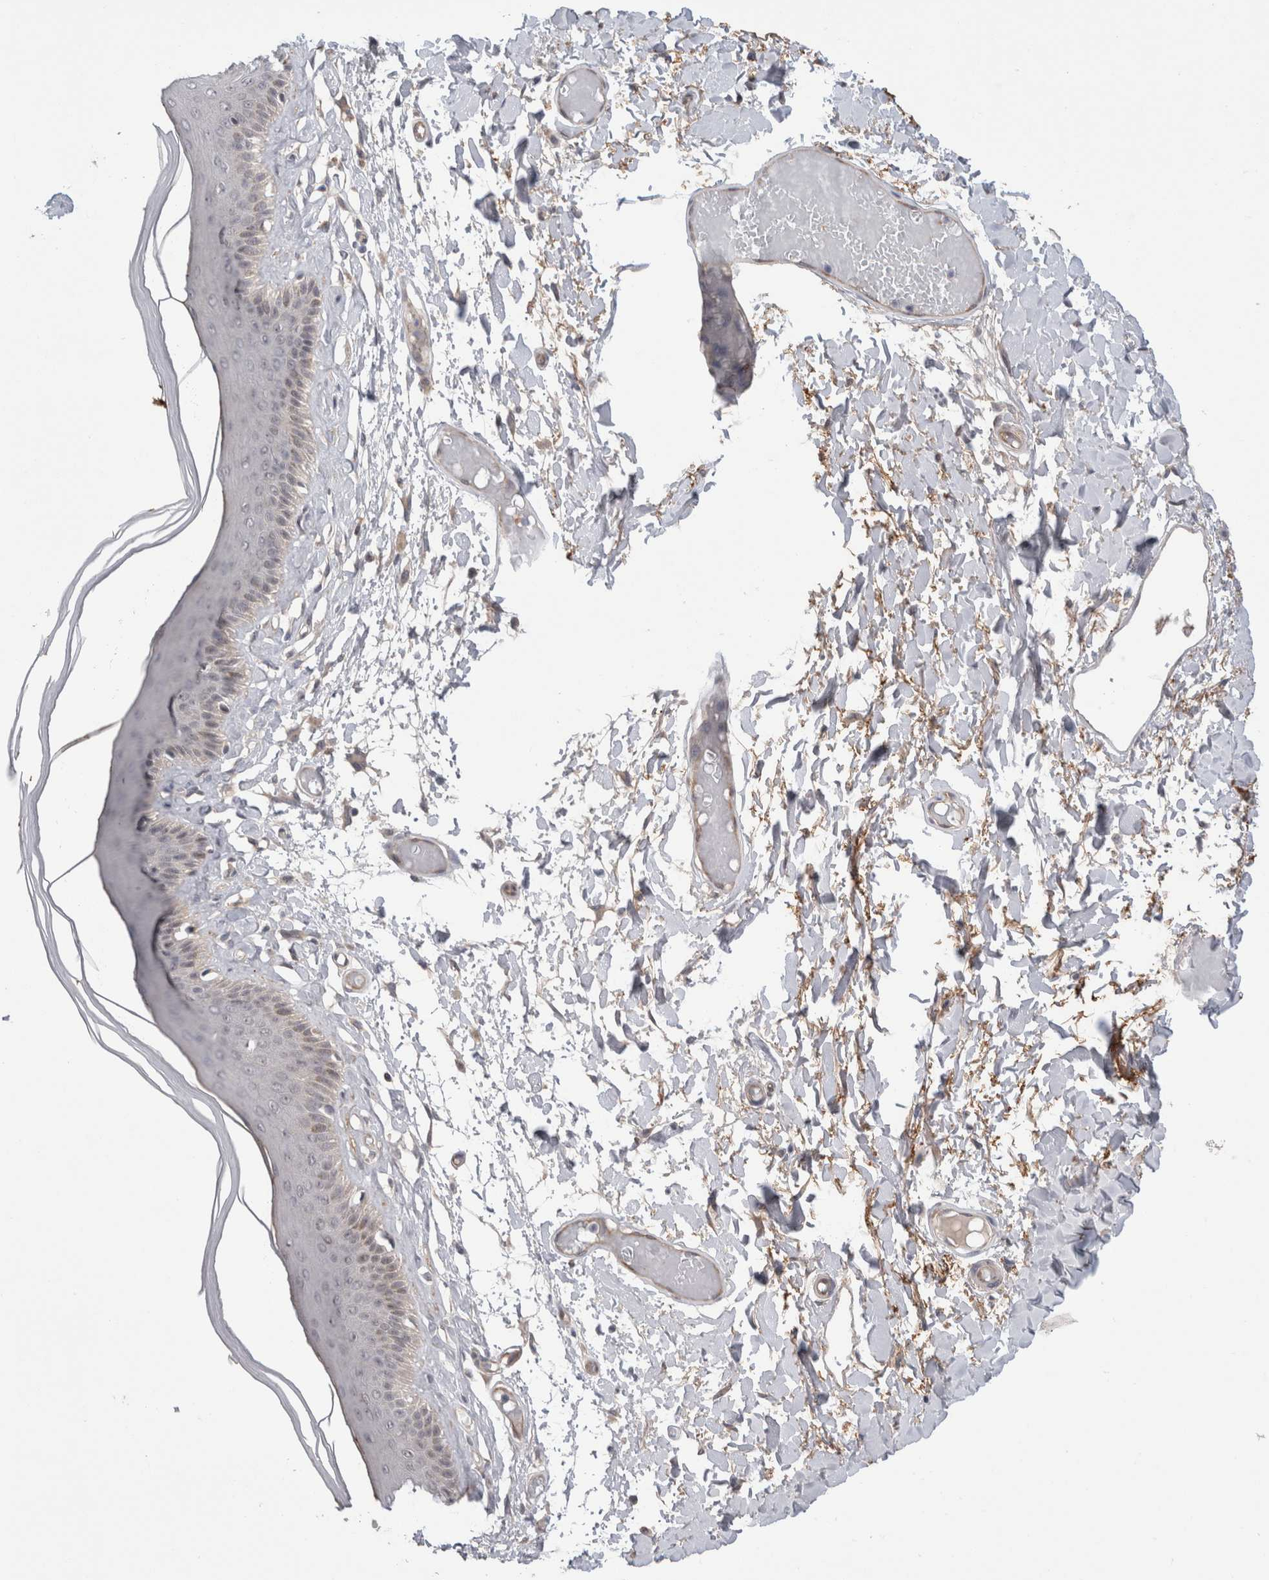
{"staining": {"intensity": "moderate", "quantity": "25%-75%", "location": "cytoplasmic/membranous,nuclear"}, "tissue": "skin", "cell_type": "Epidermal cells", "image_type": "normal", "snomed": [{"axis": "morphology", "description": "Normal tissue, NOS"}, {"axis": "topography", "description": "Vulva"}], "caption": "Immunohistochemical staining of benign skin exhibits 25%-75% levels of moderate cytoplasmic/membranous,nuclear protein staining in approximately 25%-75% of epidermal cells.", "gene": "TAFA5", "patient": {"sex": "female", "age": 73}}